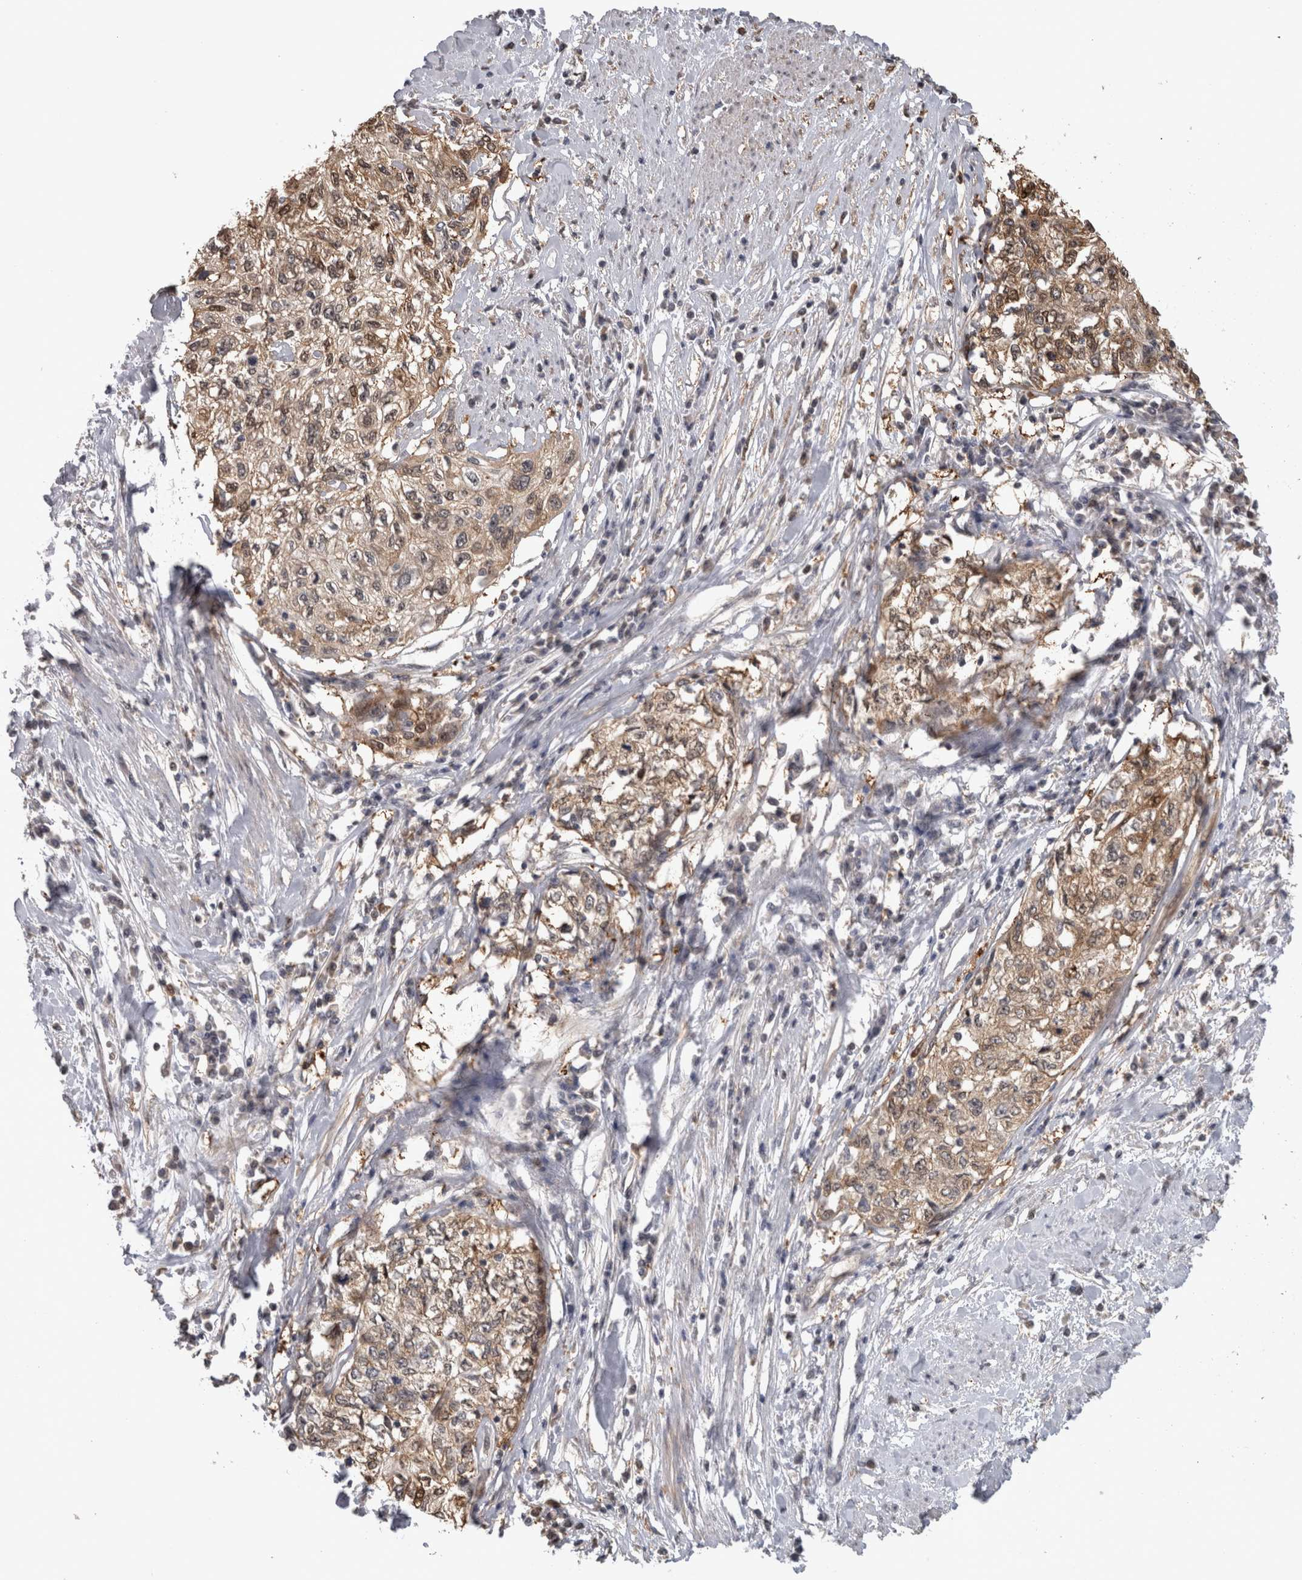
{"staining": {"intensity": "weak", "quantity": ">75%", "location": "cytoplasmic/membranous,nuclear"}, "tissue": "cervical cancer", "cell_type": "Tumor cells", "image_type": "cancer", "snomed": [{"axis": "morphology", "description": "Squamous cell carcinoma, NOS"}, {"axis": "topography", "description": "Cervix"}], "caption": "Immunohistochemistry (IHC) photomicrograph of neoplastic tissue: human cervical cancer (squamous cell carcinoma) stained using IHC demonstrates low levels of weak protein expression localized specifically in the cytoplasmic/membranous and nuclear of tumor cells, appearing as a cytoplasmic/membranous and nuclear brown color.", "gene": "USH1G", "patient": {"sex": "female", "age": 57}}